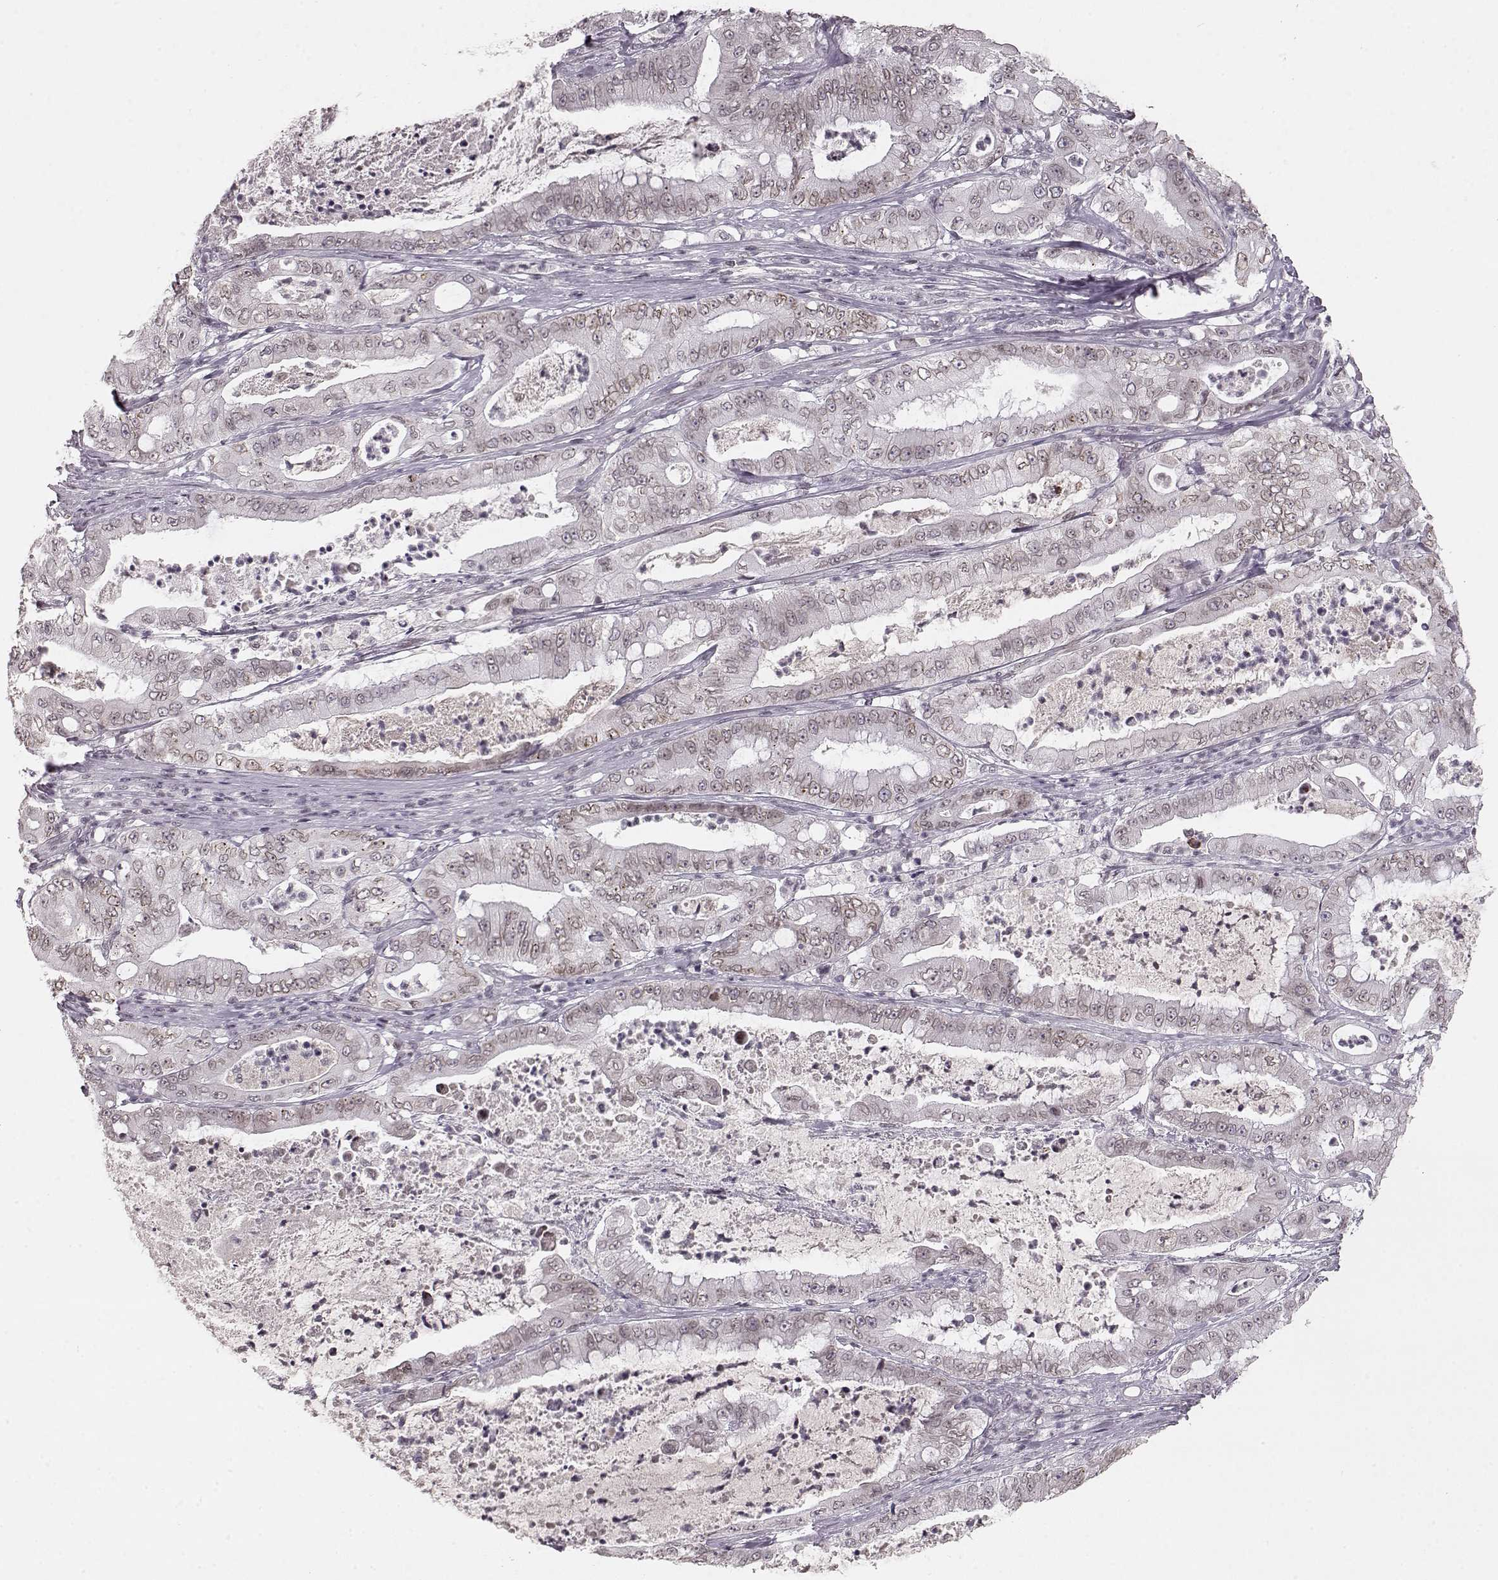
{"staining": {"intensity": "weak", "quantity": ">75%", "location": "cytoplasmic/membranous,nuclear"}, "tissue": "pancreatic cancer", "cell_type": "Tumor cells", "image_type": "cancer", "snomed": [{"axis": "morphology", "description": "Adenocarcinoma, NOS"}, {"axis": "topography", "description": "Pancreas"}], "caption": "Immunohistochemistry photomicrograph of human pancreatic adenocarcinoma stained for a protein (brown), which reveals low levels of weak cytoplasmic/membranous and nuclear positivity in approximately >75% of tumor cells.", "gene": "DCAF12", "patient": {"sex": "male", "age": 71}}